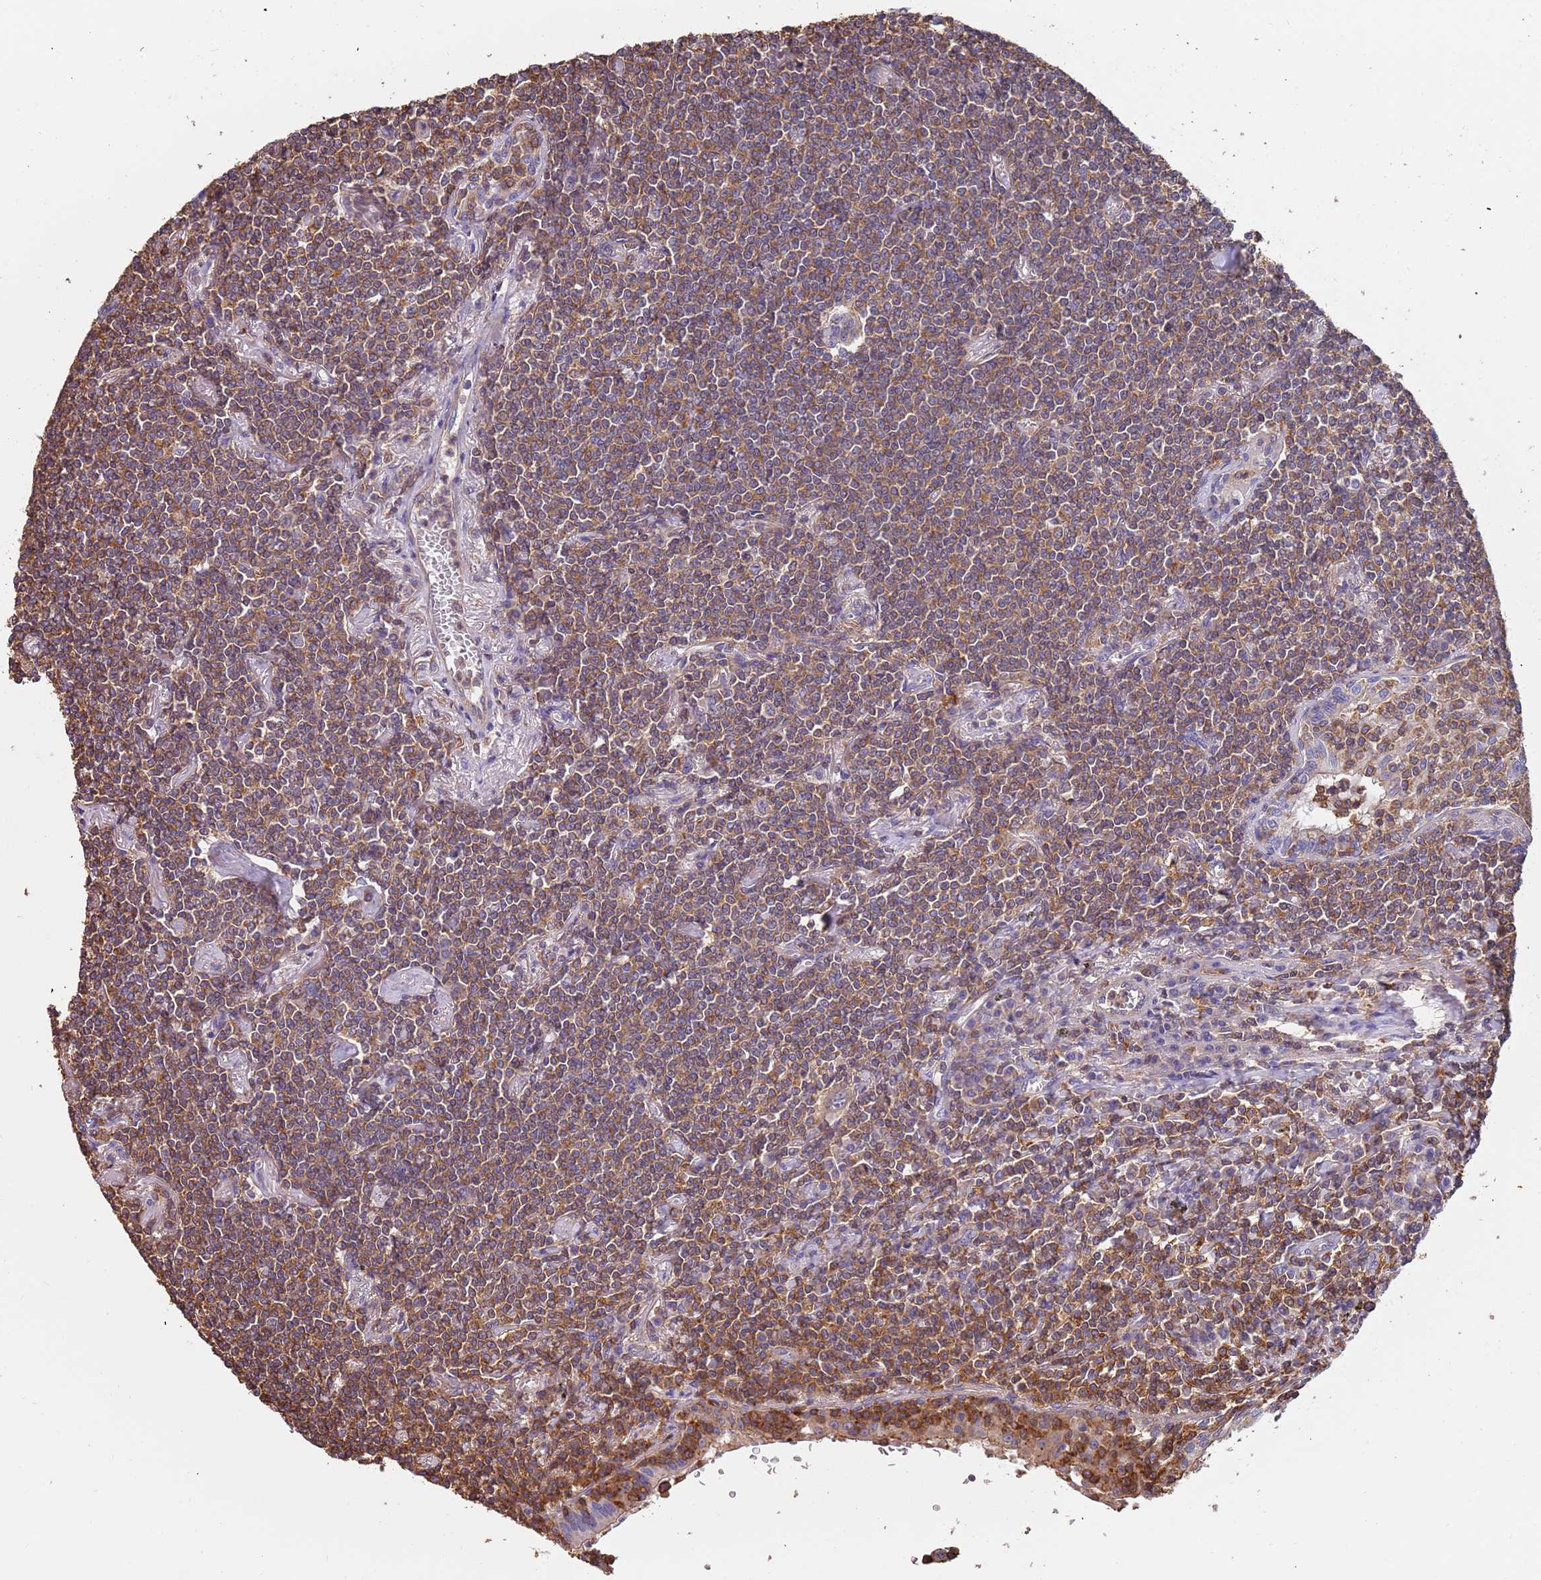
{"staining": {"intensity": "moderate", "quantity": ">75%", "location": "cytoplasmic/membranous"}, "tissue": "lymphoma", "cell_type": "Tumor cells", "image_type": "cancer", "snomed": [{"axis": "morphology", "description": "Malignant lymphoma, non-Hodgkin's type, Low grade"}, {"axis": "topography", "description": "Lung"}], "caption": "Immunohistochemical staining of low-grade malignant lymphoma, non-Hodgkin's type exhibits medium levels of moderate cytoplasmic/membranous protein expression in approximately >75% of tumor cells.", "gene": "SYT4", "patient": {"sex": "female", "age": 71}}